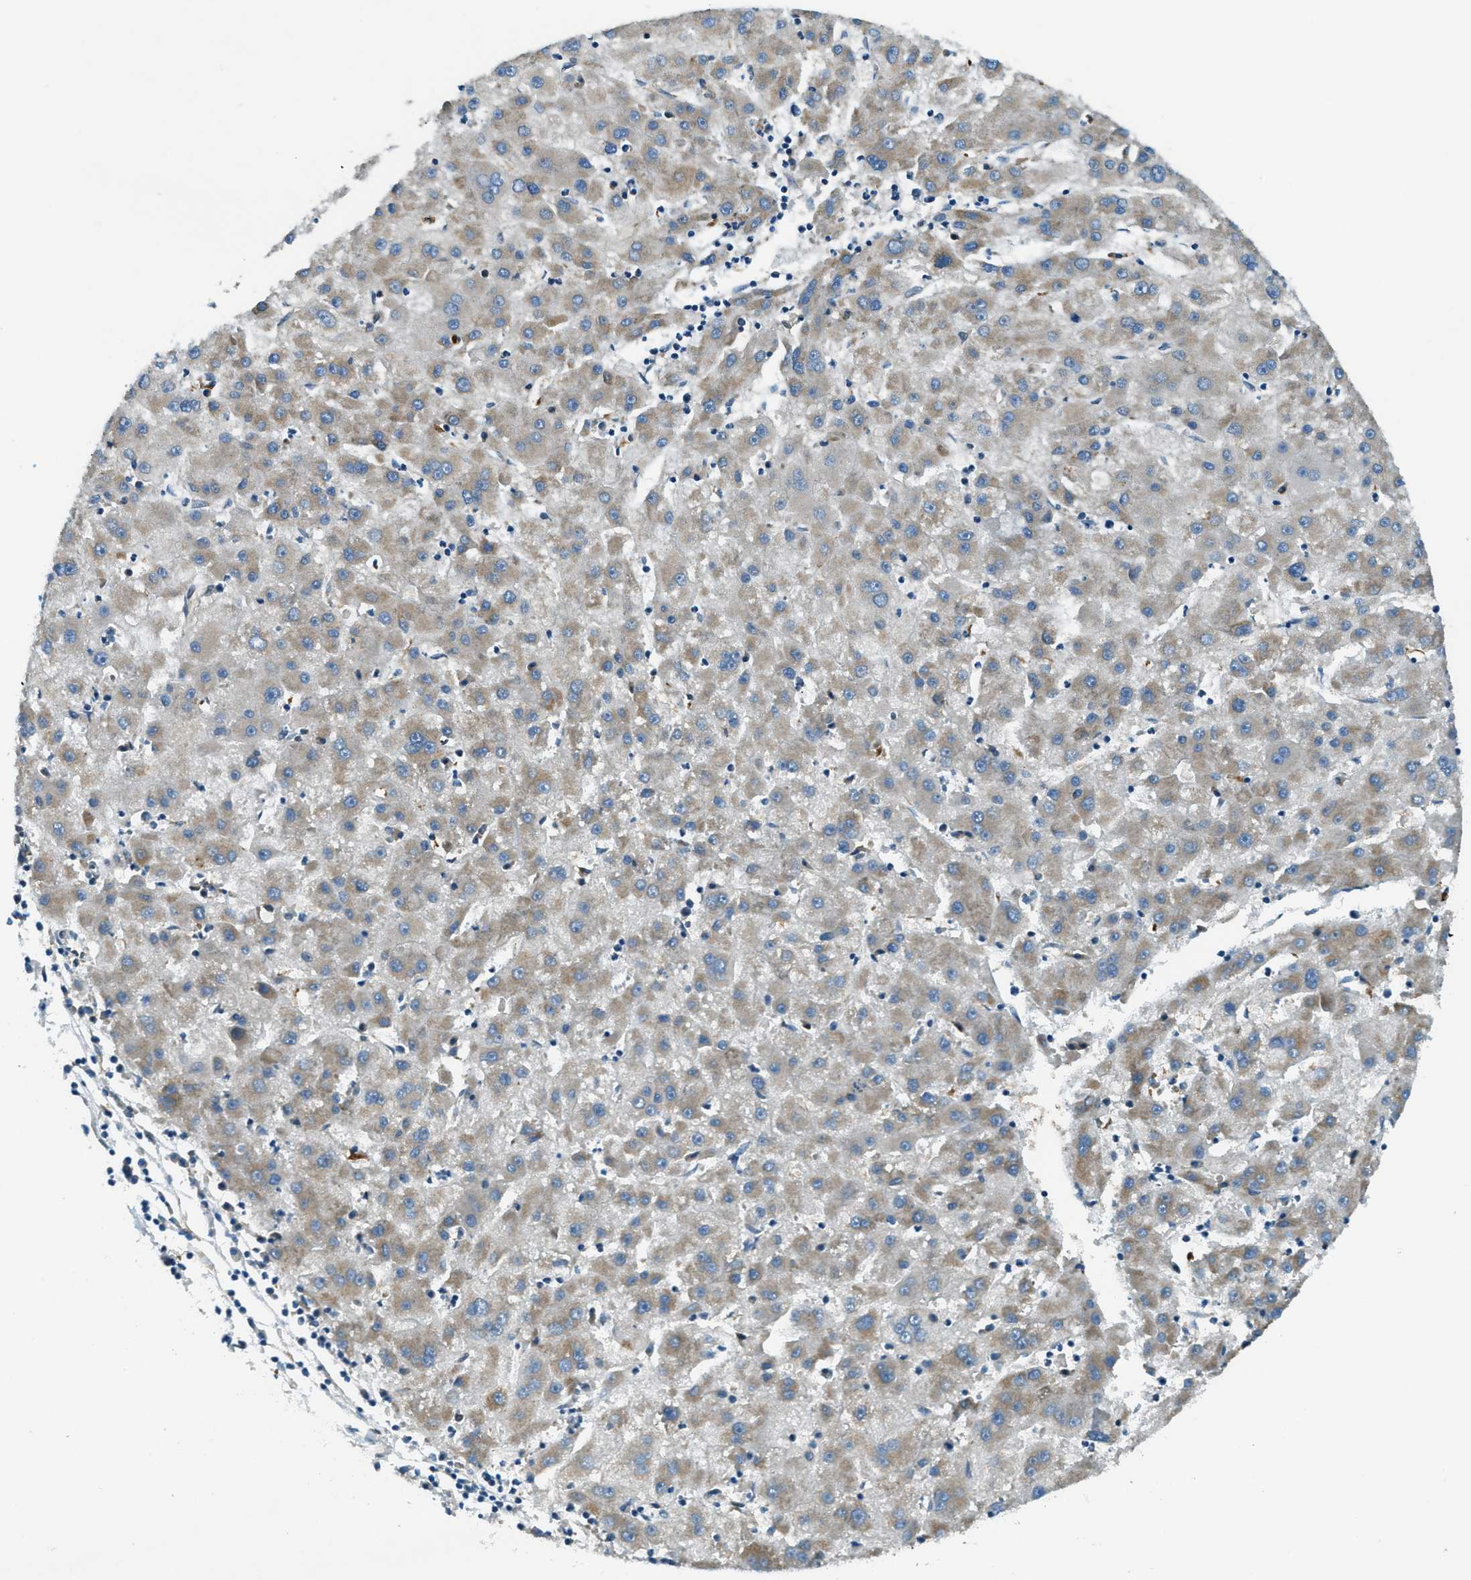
{"staining": {"intensity": "negative", "quantity": "none", "location": "none"}, "tissue": "liver cancer", "cell_type": "Tumor cells", "image_type": "cancer", "snomed": [{"axis": "morphology", "description": "Carcinoma, Hepatocellular, NOS"}, {"axis": "topography", "description": "Liver"}], "caption": "This photomicrograph is of liver cancer stained with immunohistochemistry (IHC) to label a protein in brown with the nuclei are counter-stained blue. There is no expression in tumor cells.", "gene": "GINM1", "patient": {"sex": "male", "age": 72}}